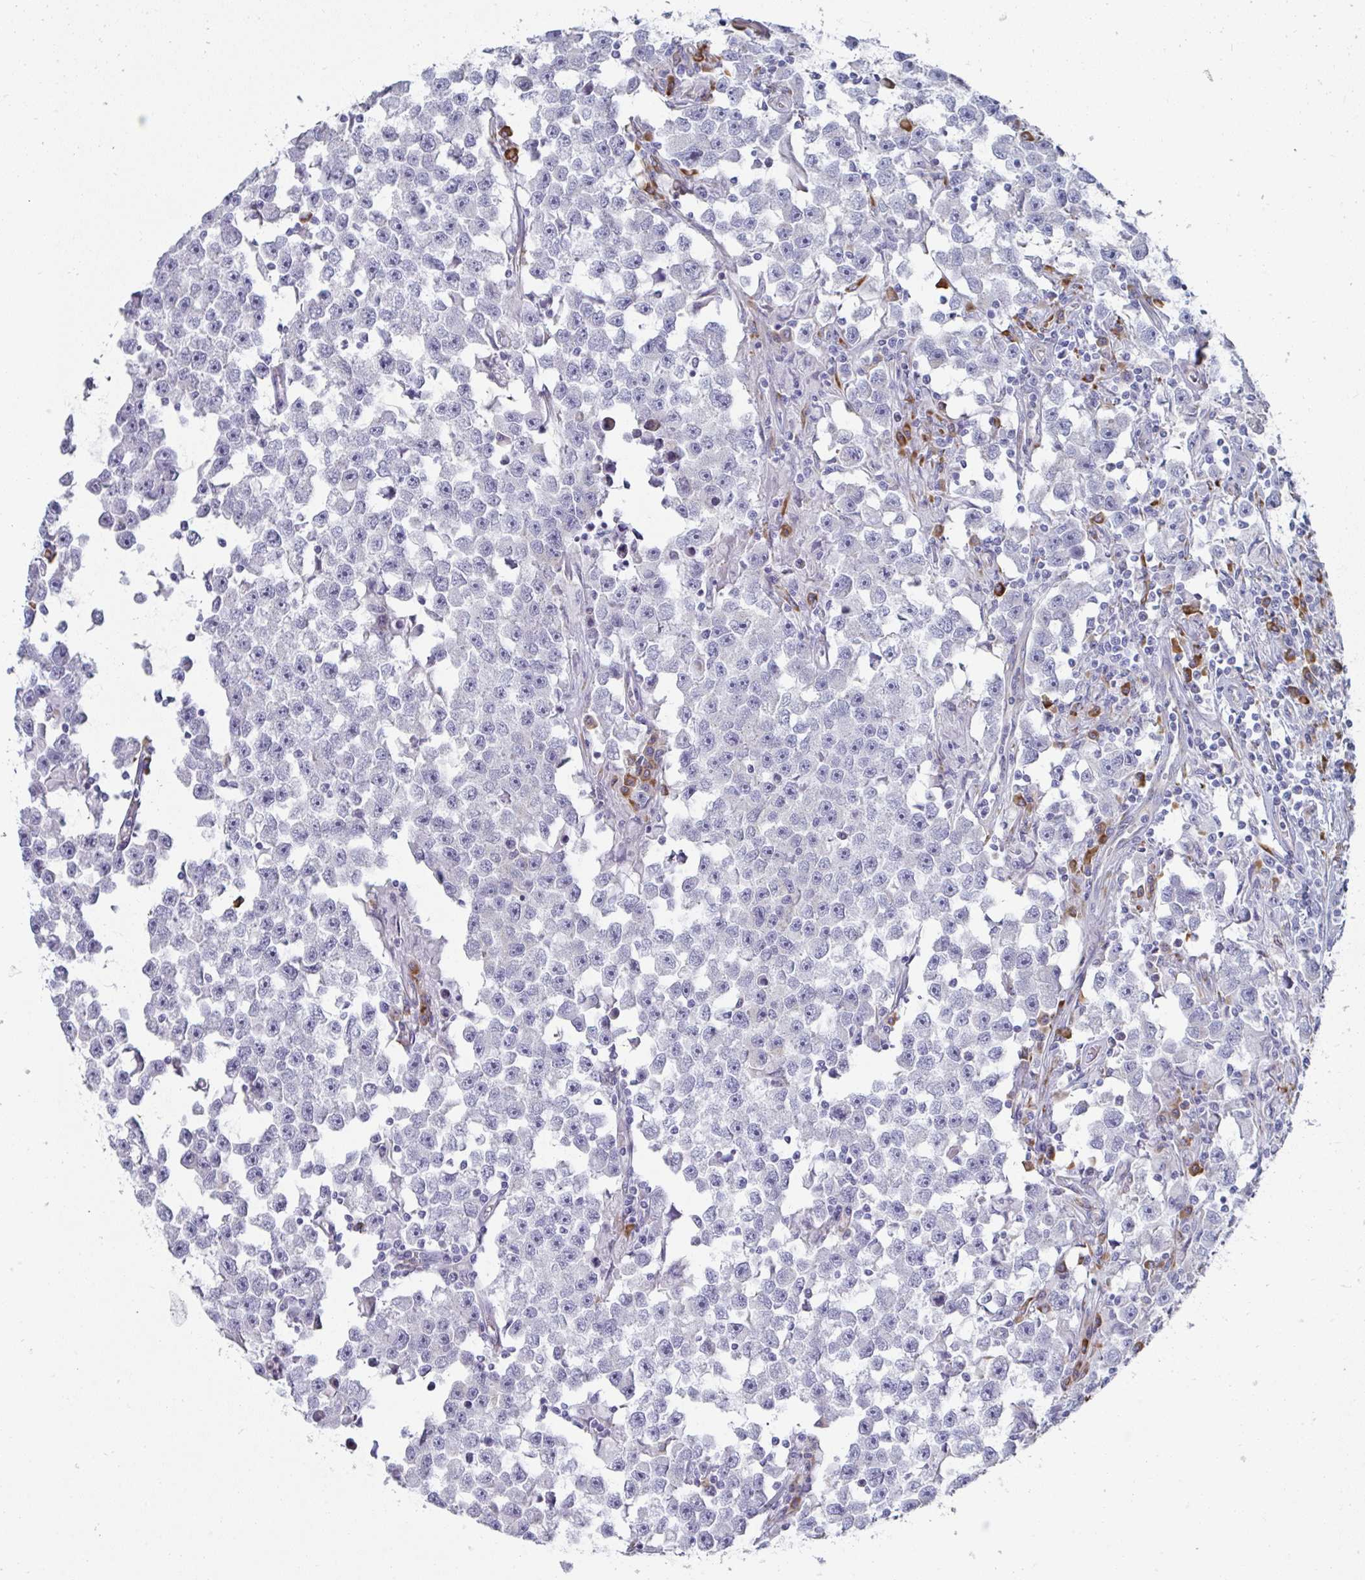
{"staining": {"intensity": "negative", "quantity": "none", "location": "none"}, "tissue": "testis cancer", "cell_type": "Tumor cells", "image_type": "cancer", "snomed": [{"axis": "morphology", "description": "Seminoma, NOS"}, {"axis": "topography", "description": "Testis"}], "caption": "IHC photomicrograph of neoplastic tissue: seminoma (testis) stained with DAB (3,3'-diaminobenzidine) demonstrates no significant protein staining in tumor cells.", "gene": "SHROOM1", "patient": {"sex": "male", "age": 33}}